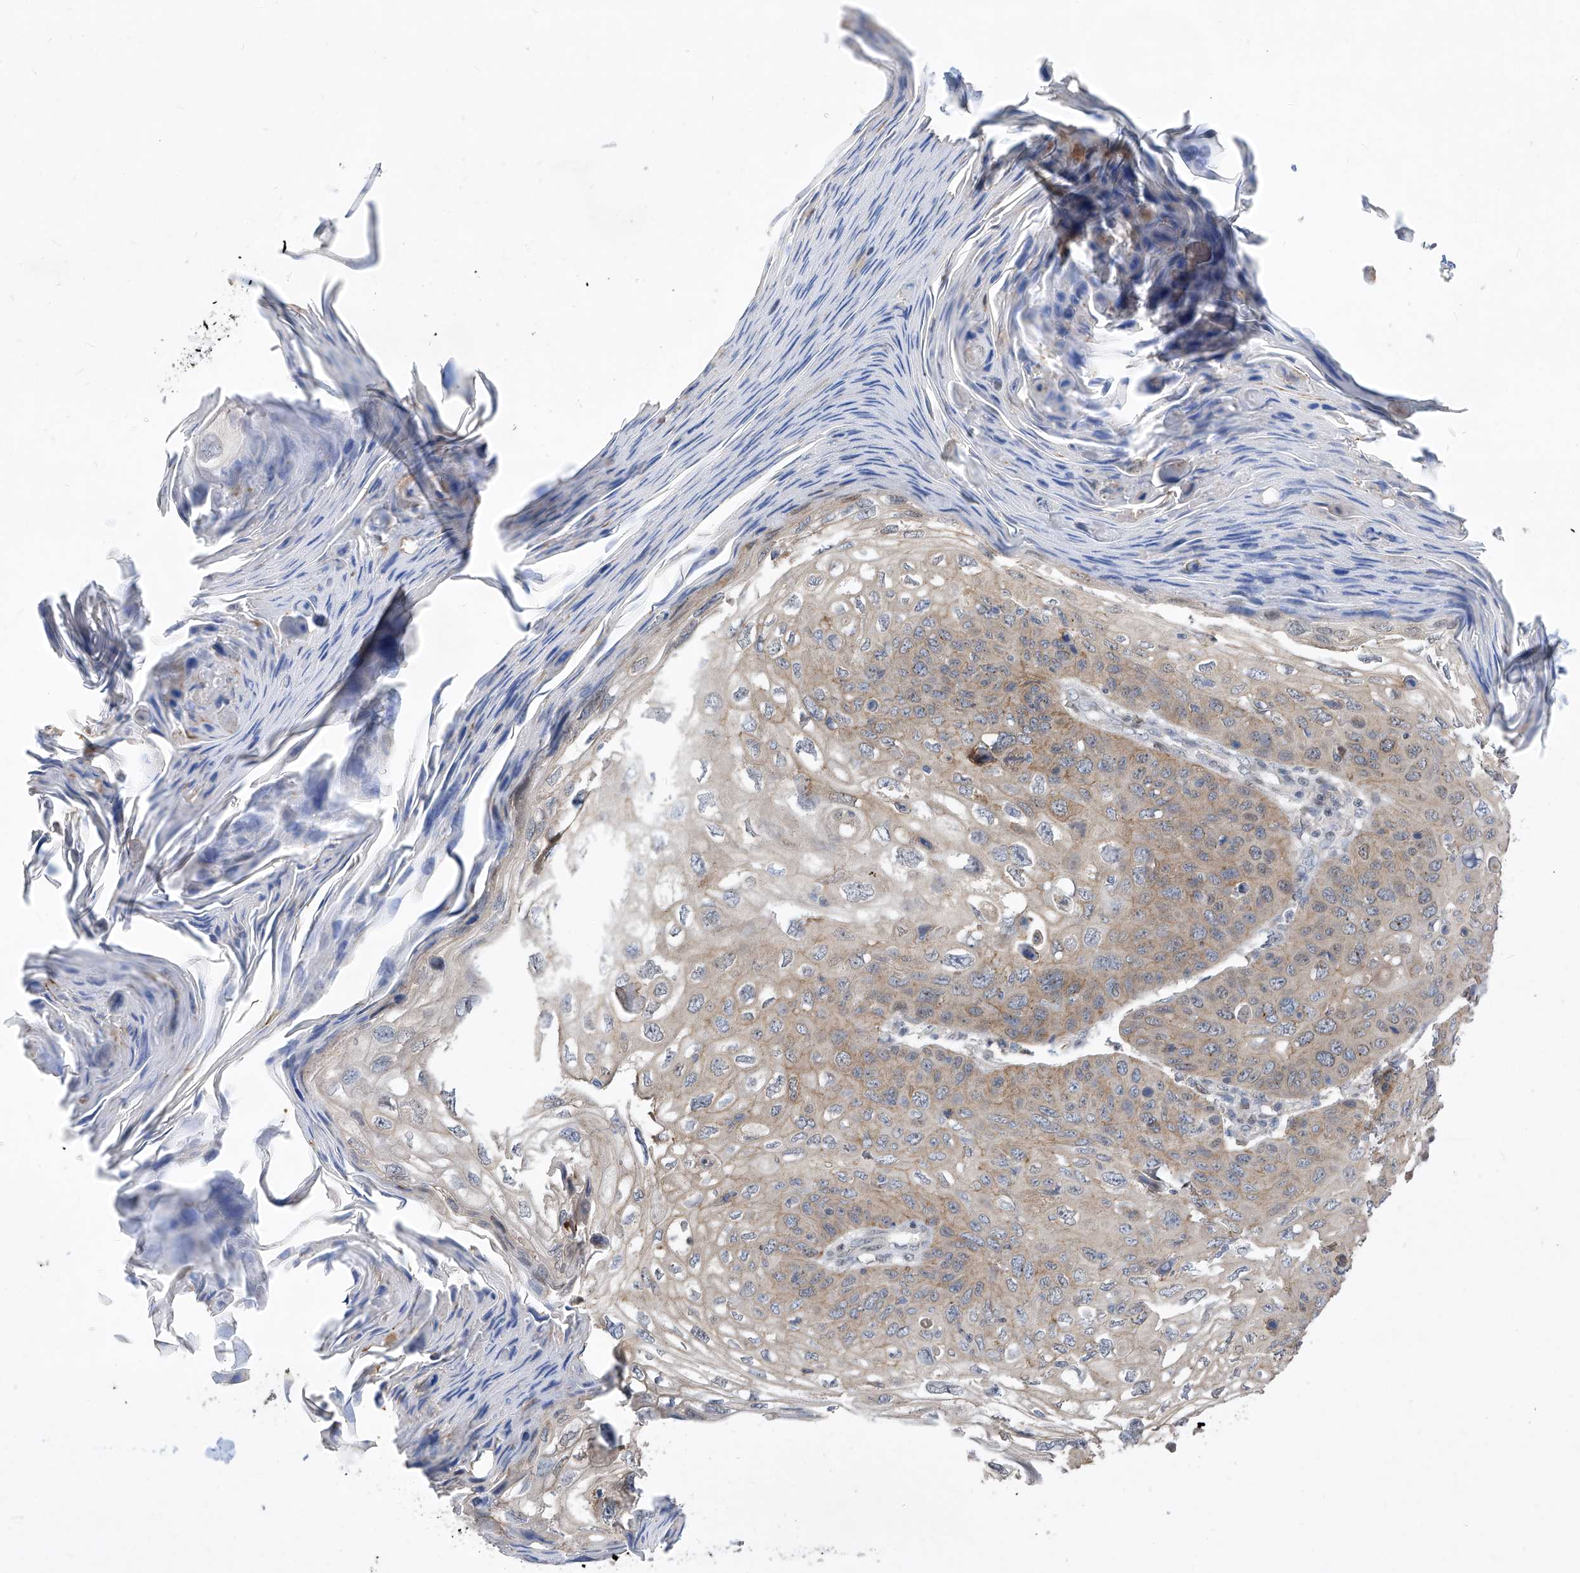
{"staining": {"intensity": "moderate", "quantity": "25%-75%", "location": "cytoplasmic/membranous"}, "tissue": "skin cancer", "cell_type": "Tumor cells", "image_type": "cancer", "snomed": [{"axis": "morphology", "description": "Squamous cell carcinoma, NOS"}, {"axis": "topography", "description": "Skin"}], "caption": "This is a histology image of immunohistochemistry (IHC) staining of skin cancer, which shows moderate staining in the cytoplasmic/membranous of tumor cells.", "gene": "CETN2", "patient": {"sex": "female", "age": 90}}